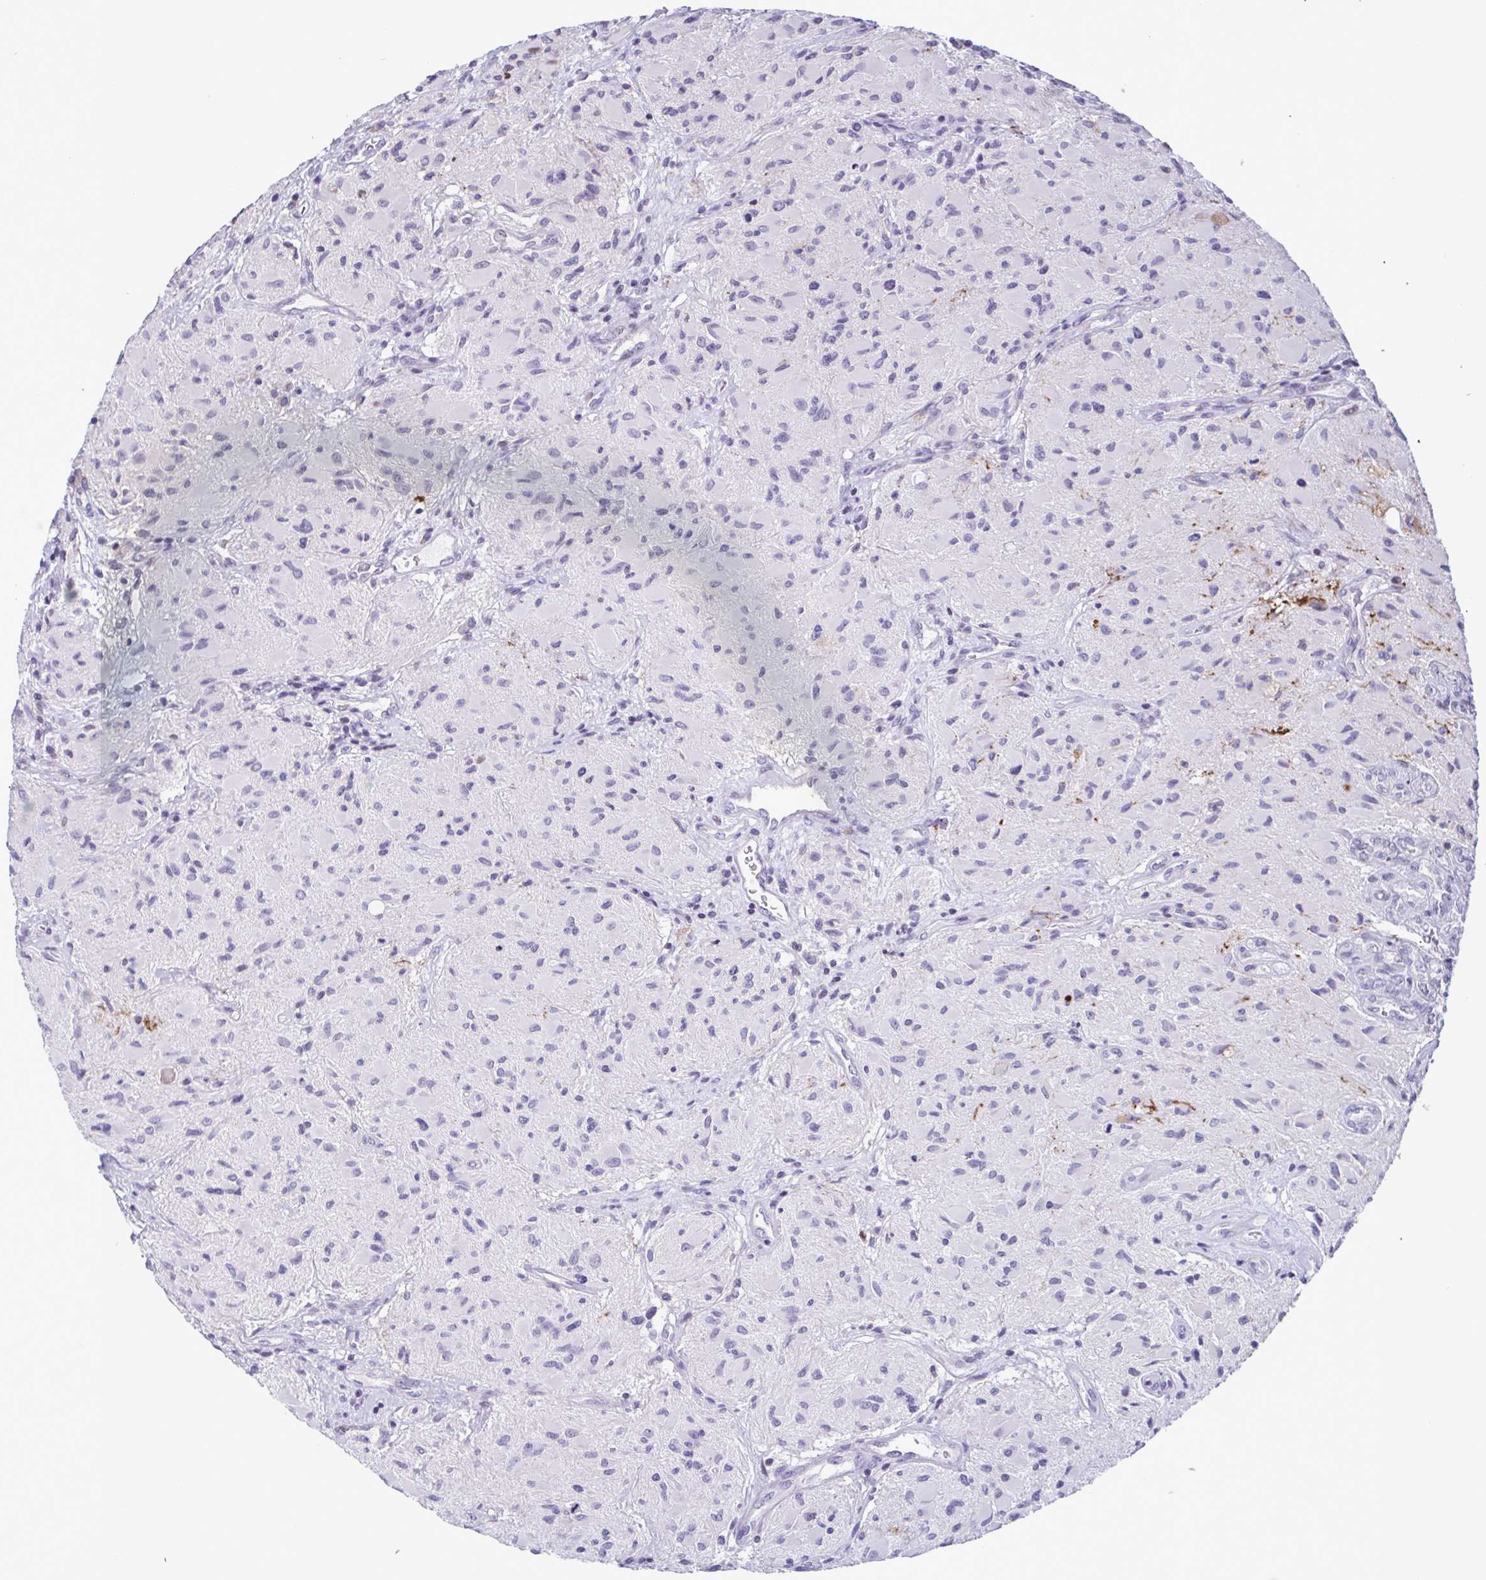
{"staining": {"intensity": "negative", "quantity": "none", "location": "none"}, "tissue": "glioma", "cell_type": "Tumor cells", "image_type": "cancer", "snomed": [{"axis": "morphology", "description": "Glioma, malignant, High grade"}, {"axis": "topography", "description": "Brain"}], "caption": "This micrograph is of malignant high-grade glioma stained with immunohistochemistry (IHC) to label a protein in brown with the nuclei are counter-stained blue. There is no expression in tumor cells.", "gene": "IRF1", "patient": {"sex": "female", "age": 65}}